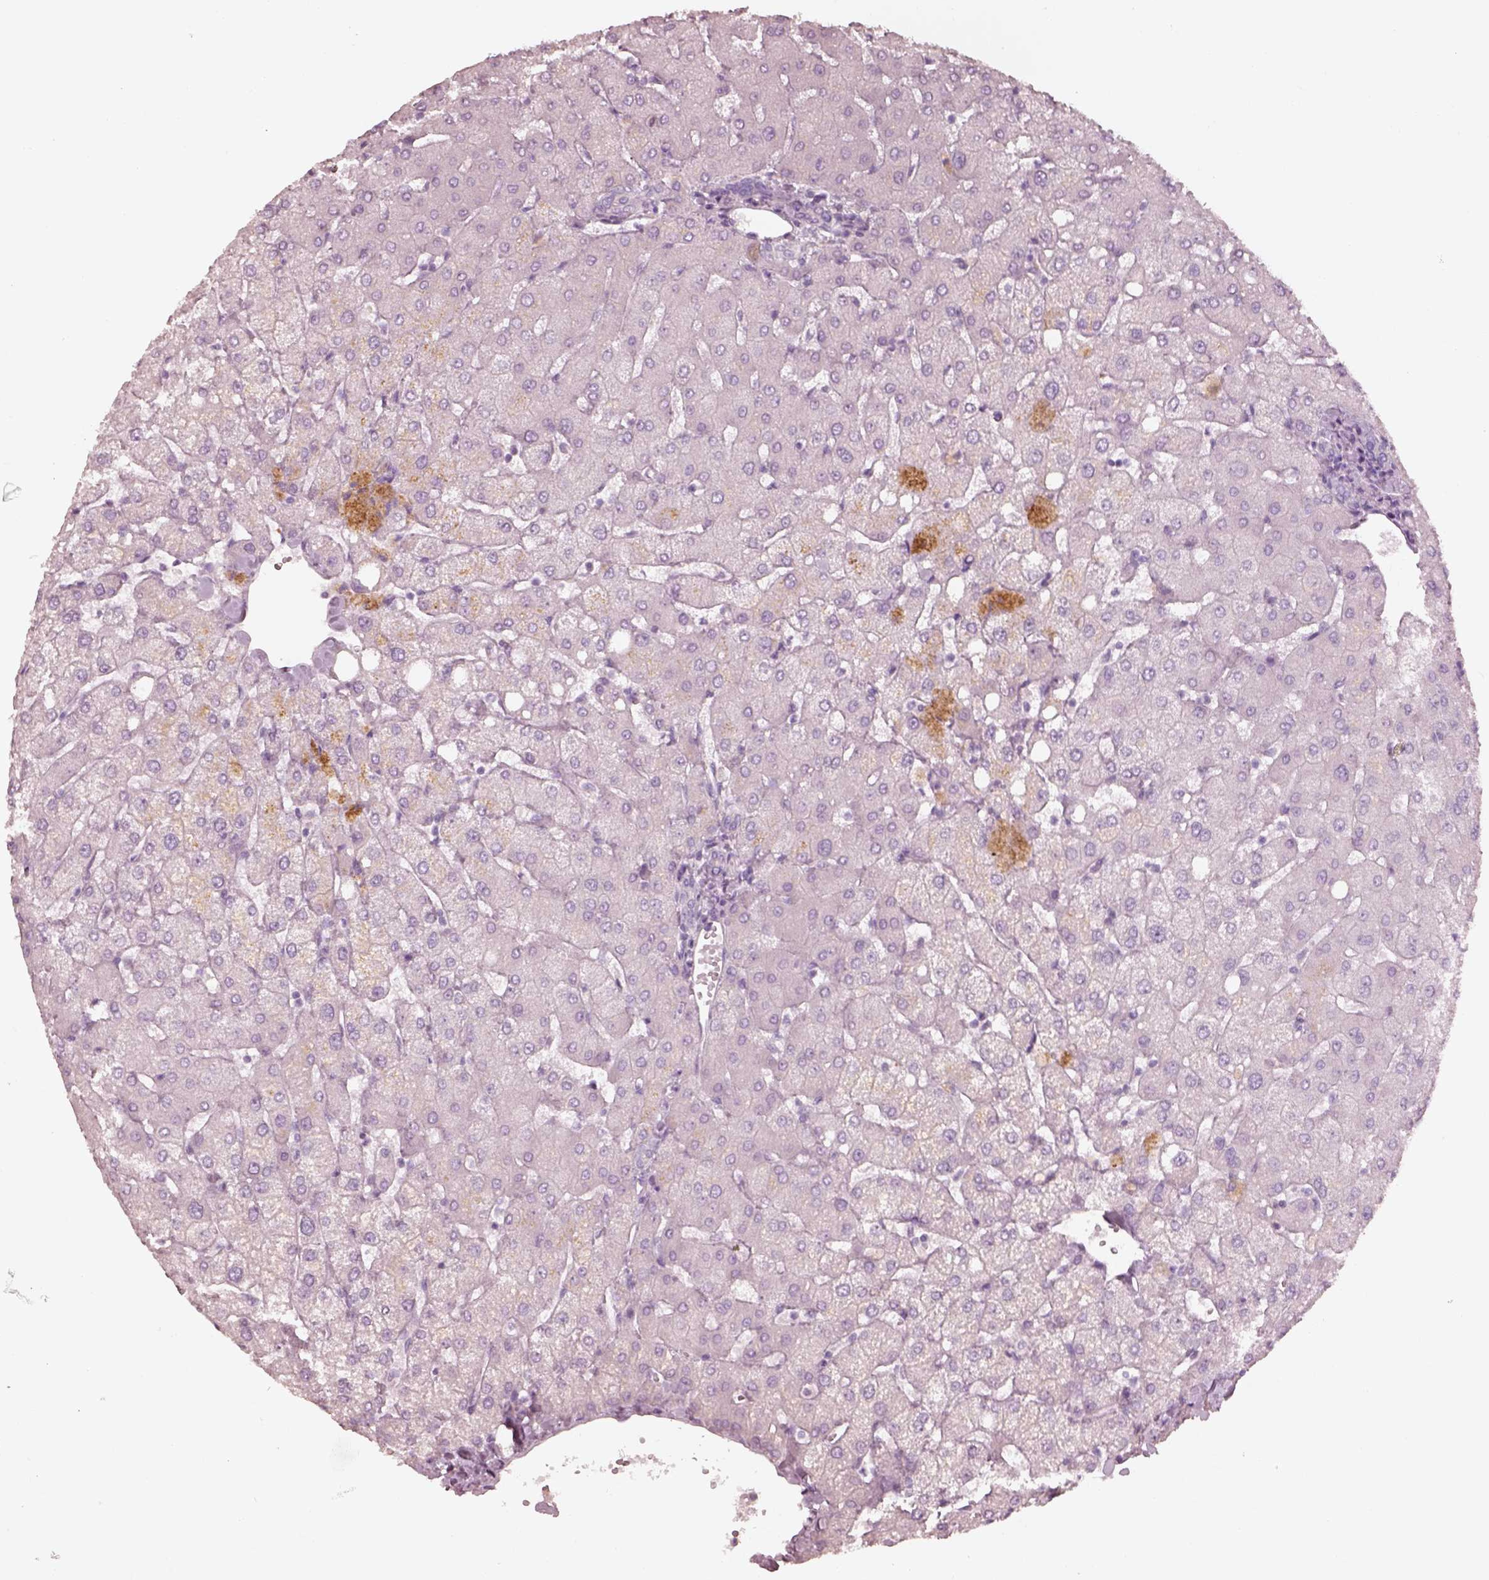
{"staining": {"intensity": "negative", "quantity": "none", "location": "none"}, "tissue": "liver", "cell_type": "Cholangiocytes", "image_type": "normal", "snomed": [{"axis": "morphology", "description": "Normal tissue, NOS"}, {"axis": "topography", "description": "Liver"}], "caption": "Immunohistochemistry micrograph of benign liver: liver stained with DAB exhibits no significant protein expression in cholangiocytes. Nuclei are stained in blue.", "gene": "ZP4", "patient": {"sex": "female", "age": 54}}